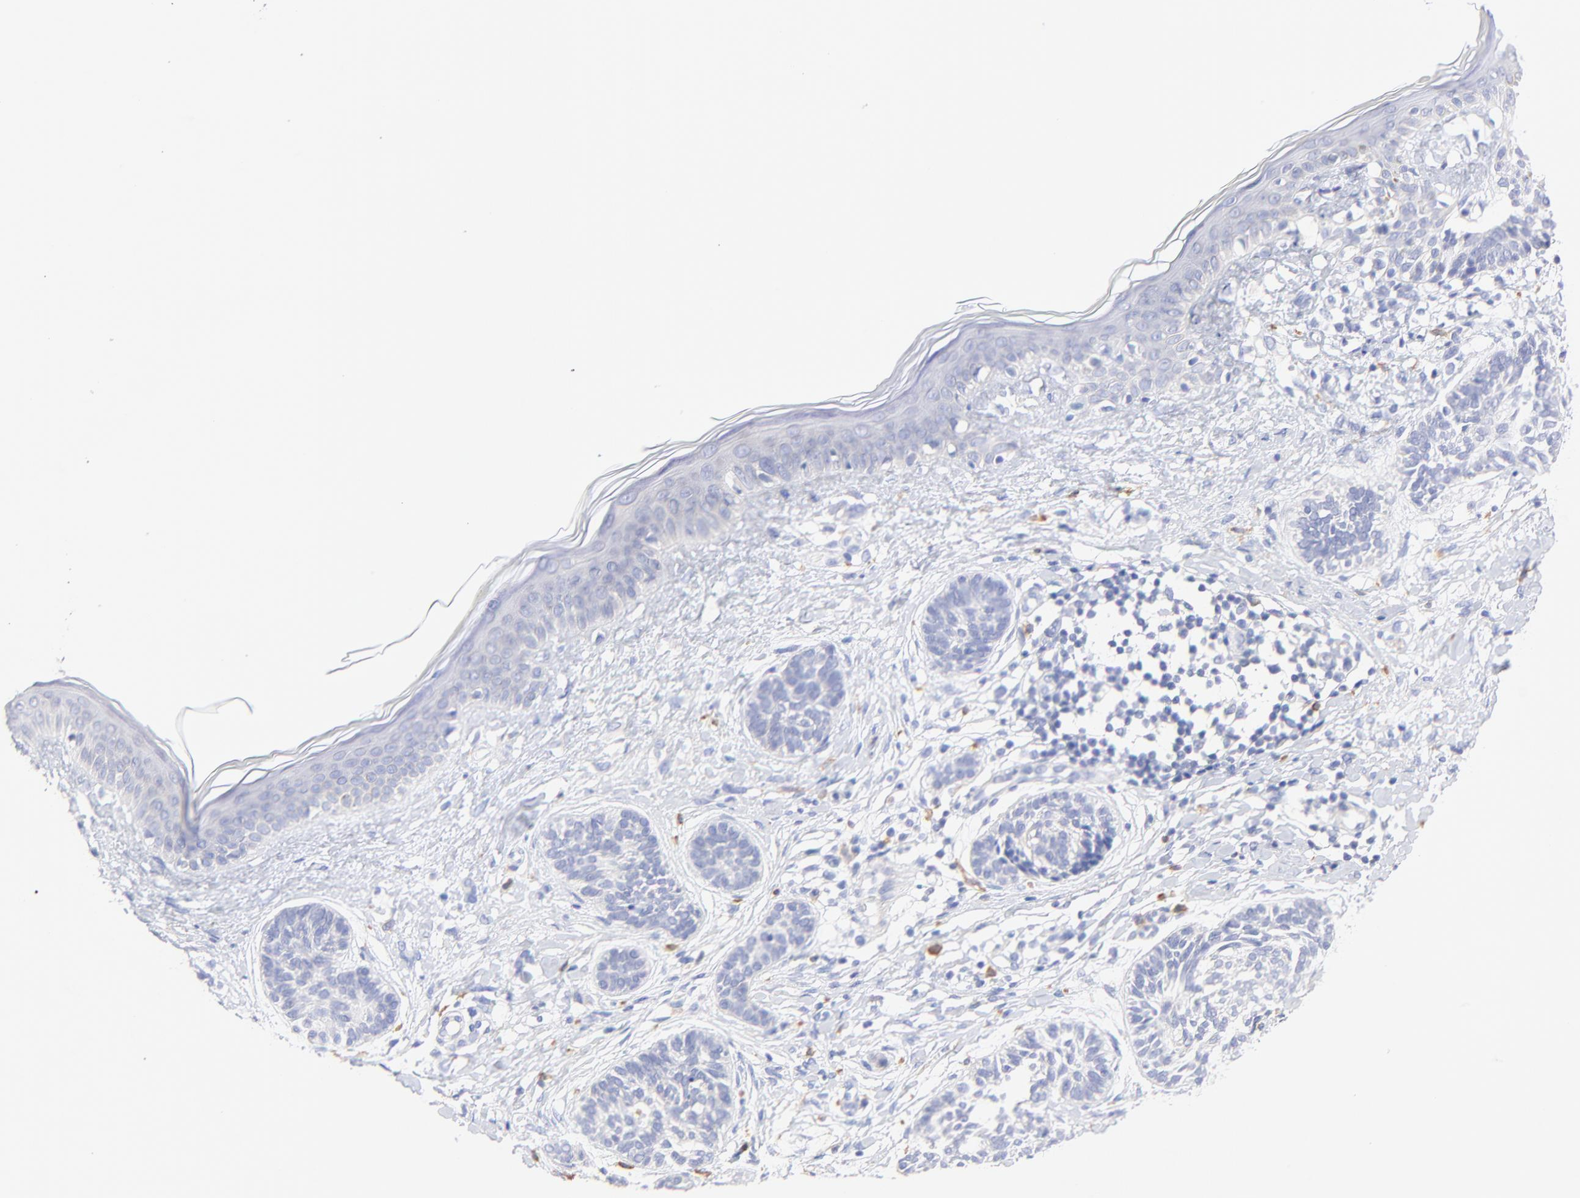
{"staining": {"intensity": "negative", "quantity": "none", "location": "none"}, "tissue": "skin cancer", "cell_type": "Tumor cells", "image_type": "cancer", "snomed": [{"axis": "morphology", "description": "Normal tissue, NOS"}, {"axis": "morphology", "description": "Basal cell carcinoma"}, {"axis": "topography", "description": "Skin"}], "caption": "The photomicrograph demonstrates no significant staining in tumor cells of skin cancer (basal cell carcinoma).", "gene": "EBP", "patient": {"sex": "male", "age": 63}}